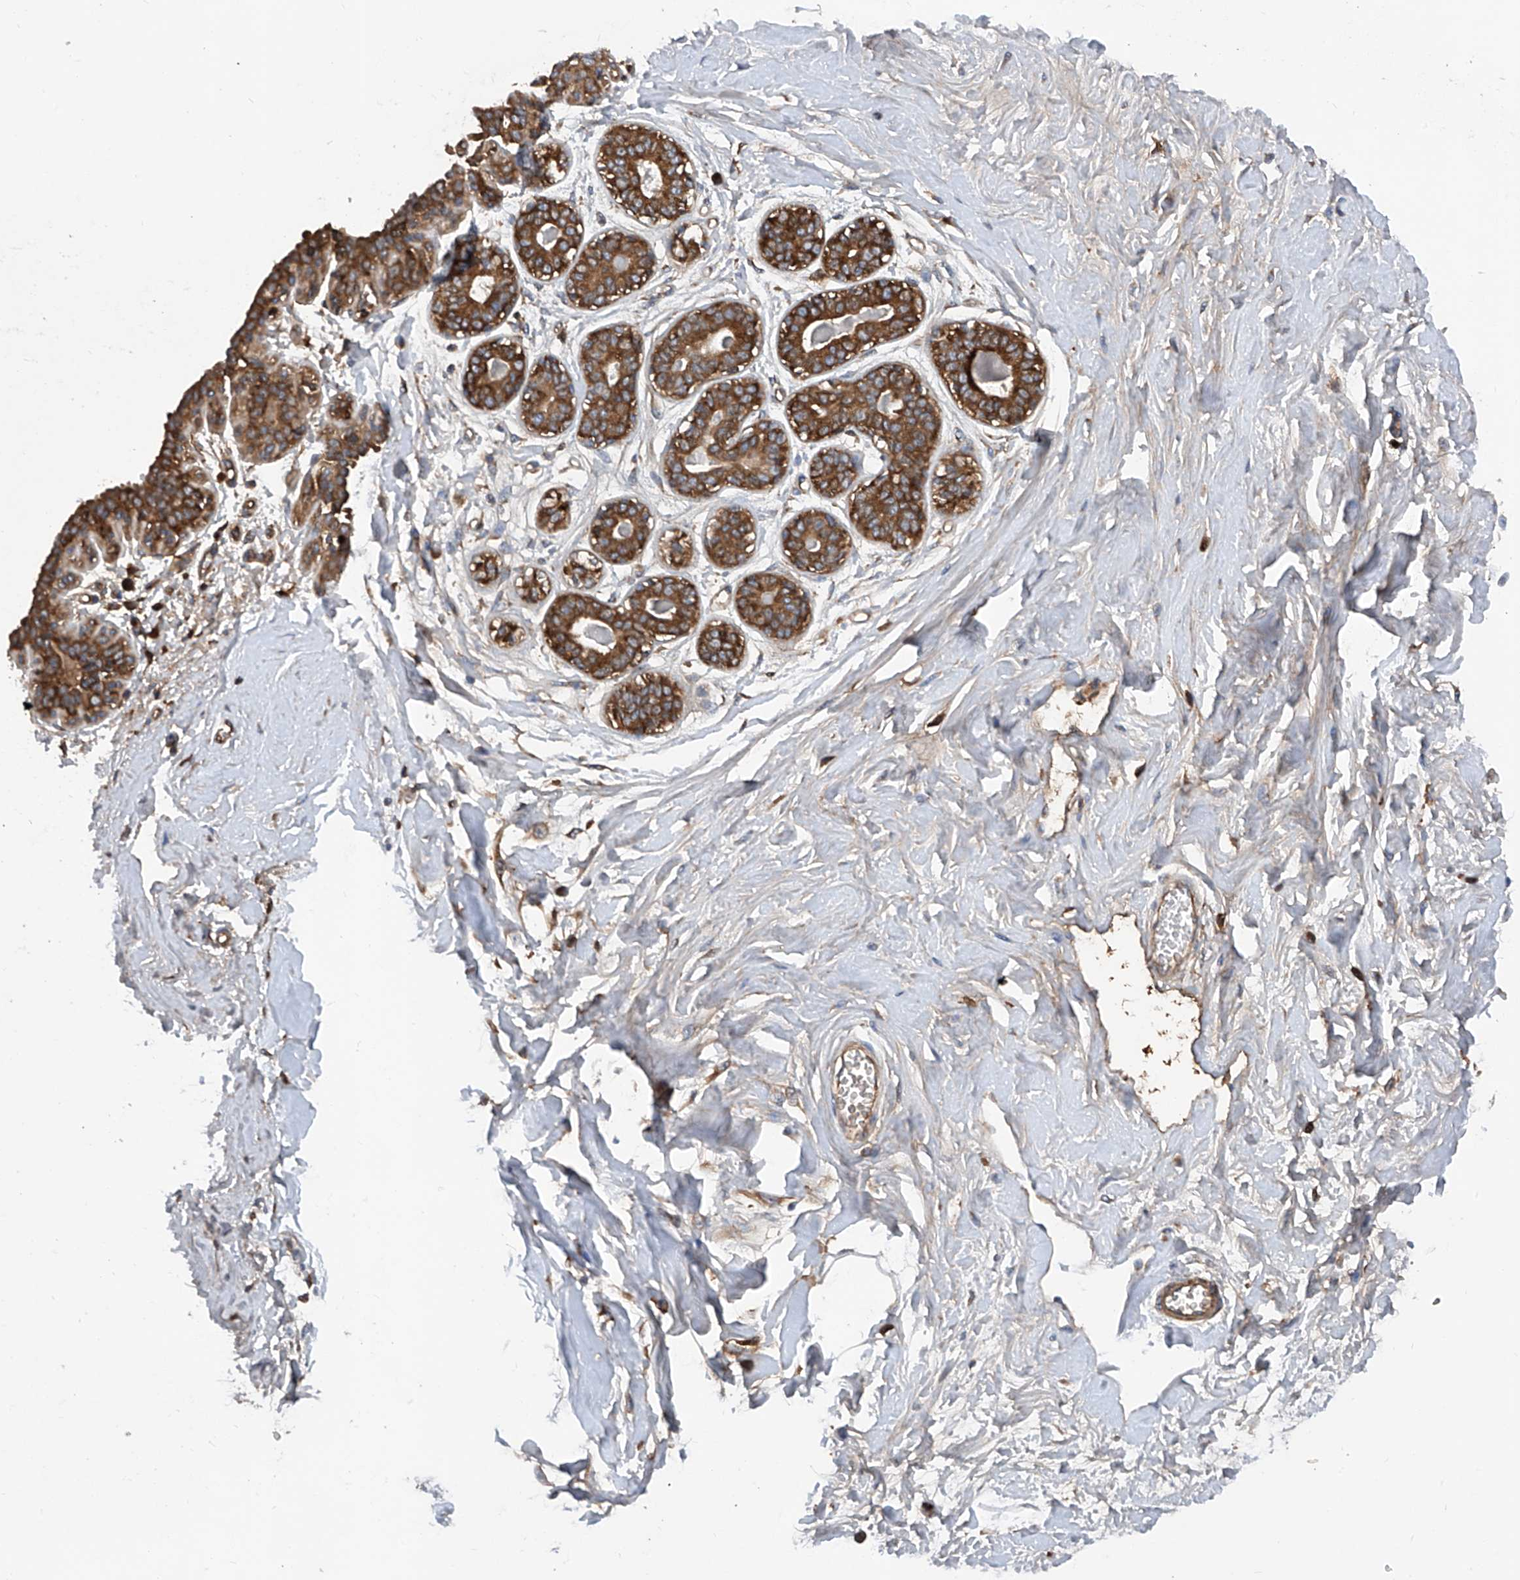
{"staining": {"intensity": "negative", "quantity": "none", "location": "none"}, "tissue": "breast", "cell_type": "Adipocytes", "image_type": "normal", "snomed": [{"axis": "morphology", "description": "Normal tissue, NOS"}, {"axis": "topography", "description": "Breast"}], "caption": "Image shows no significant protein staining in adipocytes of unremarkable breast.", "gene": "ASCC3", "patient": {"sex": "female", "age": 45}}